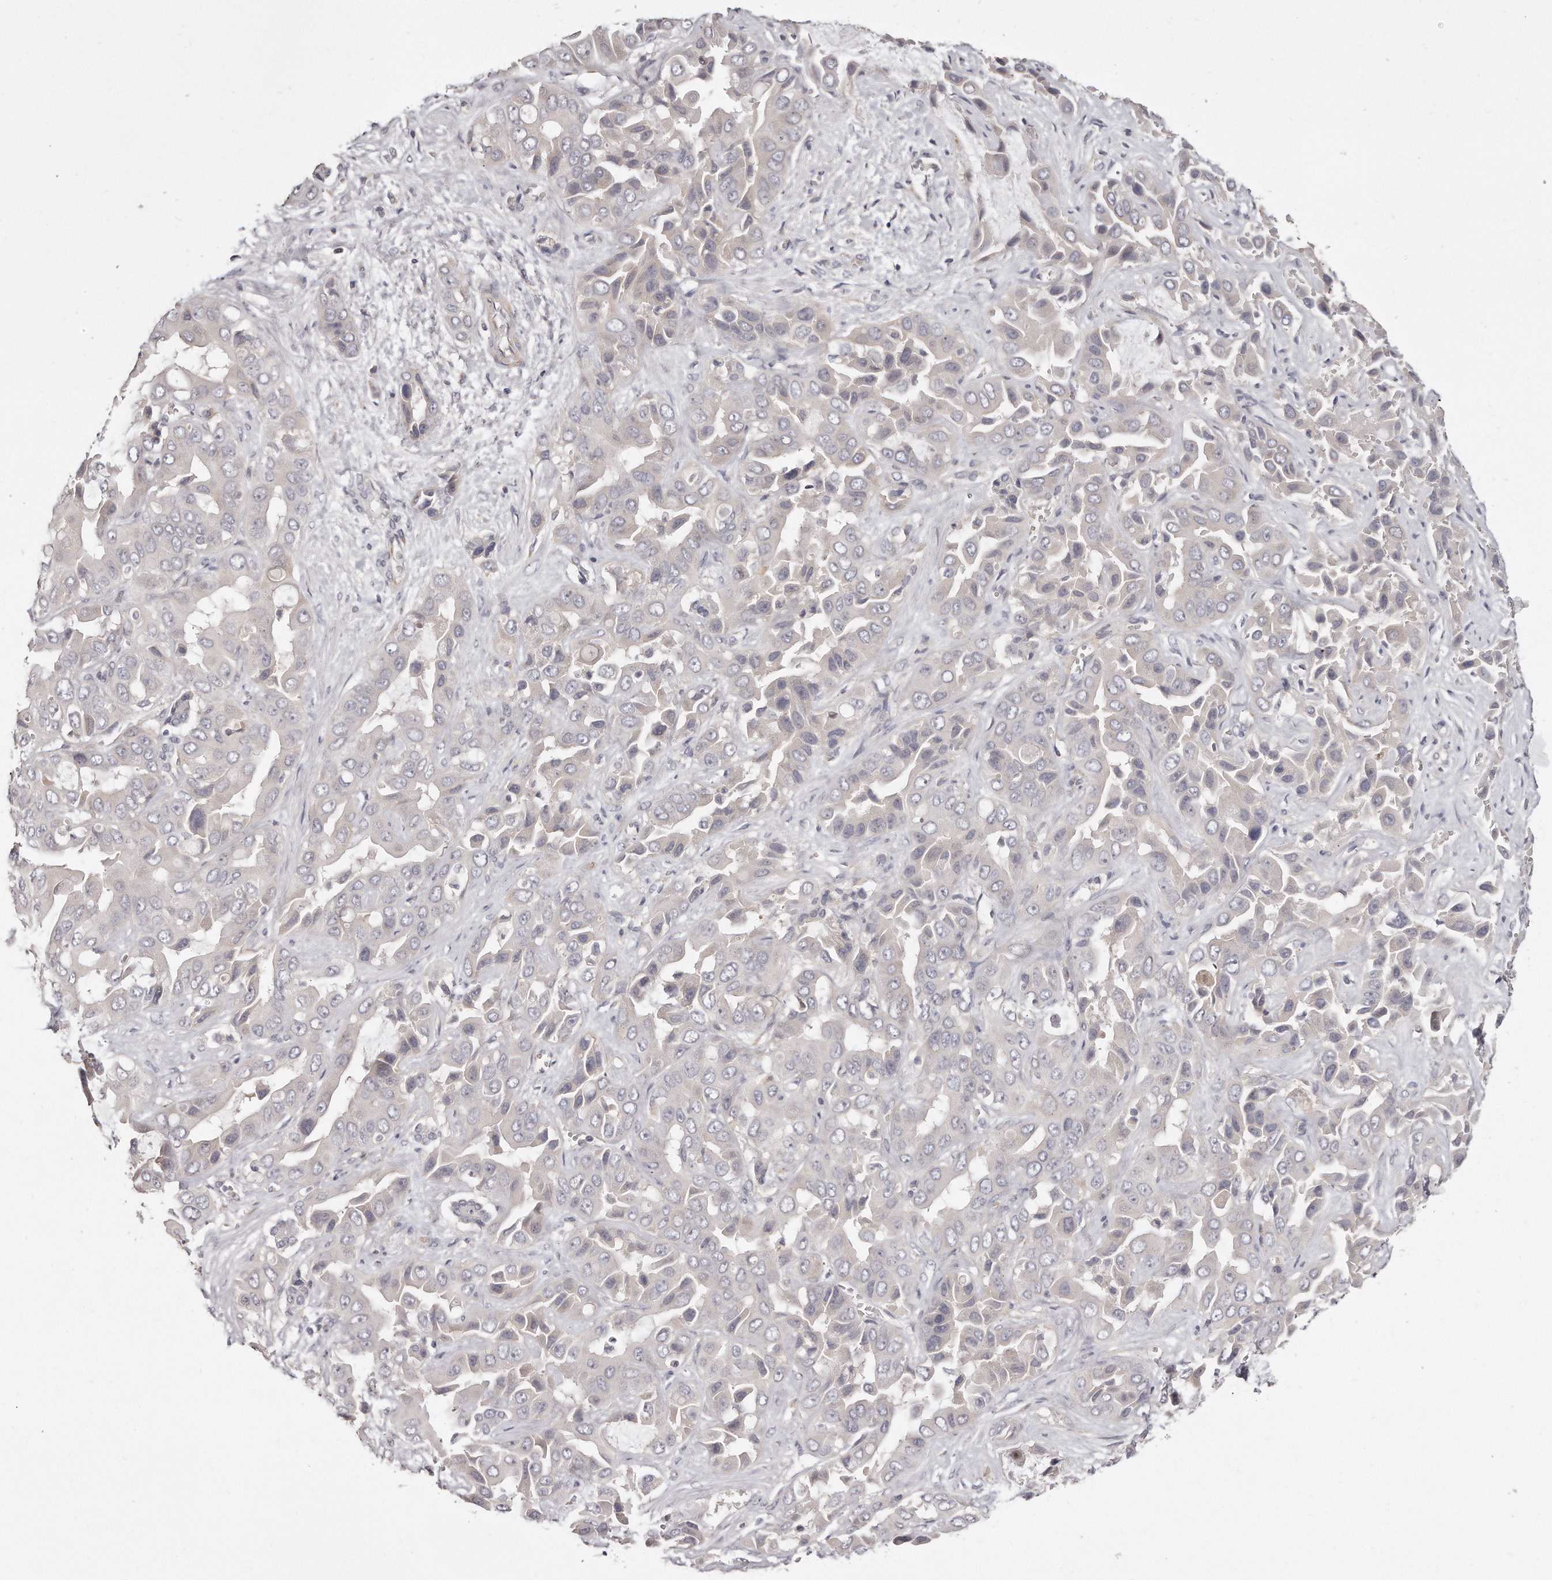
{"staining": {"intensity": "negative", "quantity": "none", "location": "none"}, "tissue": "liver cancer", "cell_type": "Tumor cells", "image_type": "cancer", "snomed": [{"axis": "morphology", "description": "Cholangiocarcinoma"}, {"axis": "topography", "description": "Liver"}], "caption": "Protein analysis of liver cancer demonstrates no significant staining in tumor cells. (Immunohistochemistry, brightfield microscopy, high magnification).", "gene": "TTLL4", "patient": {"sex": "female", "age": 52}}